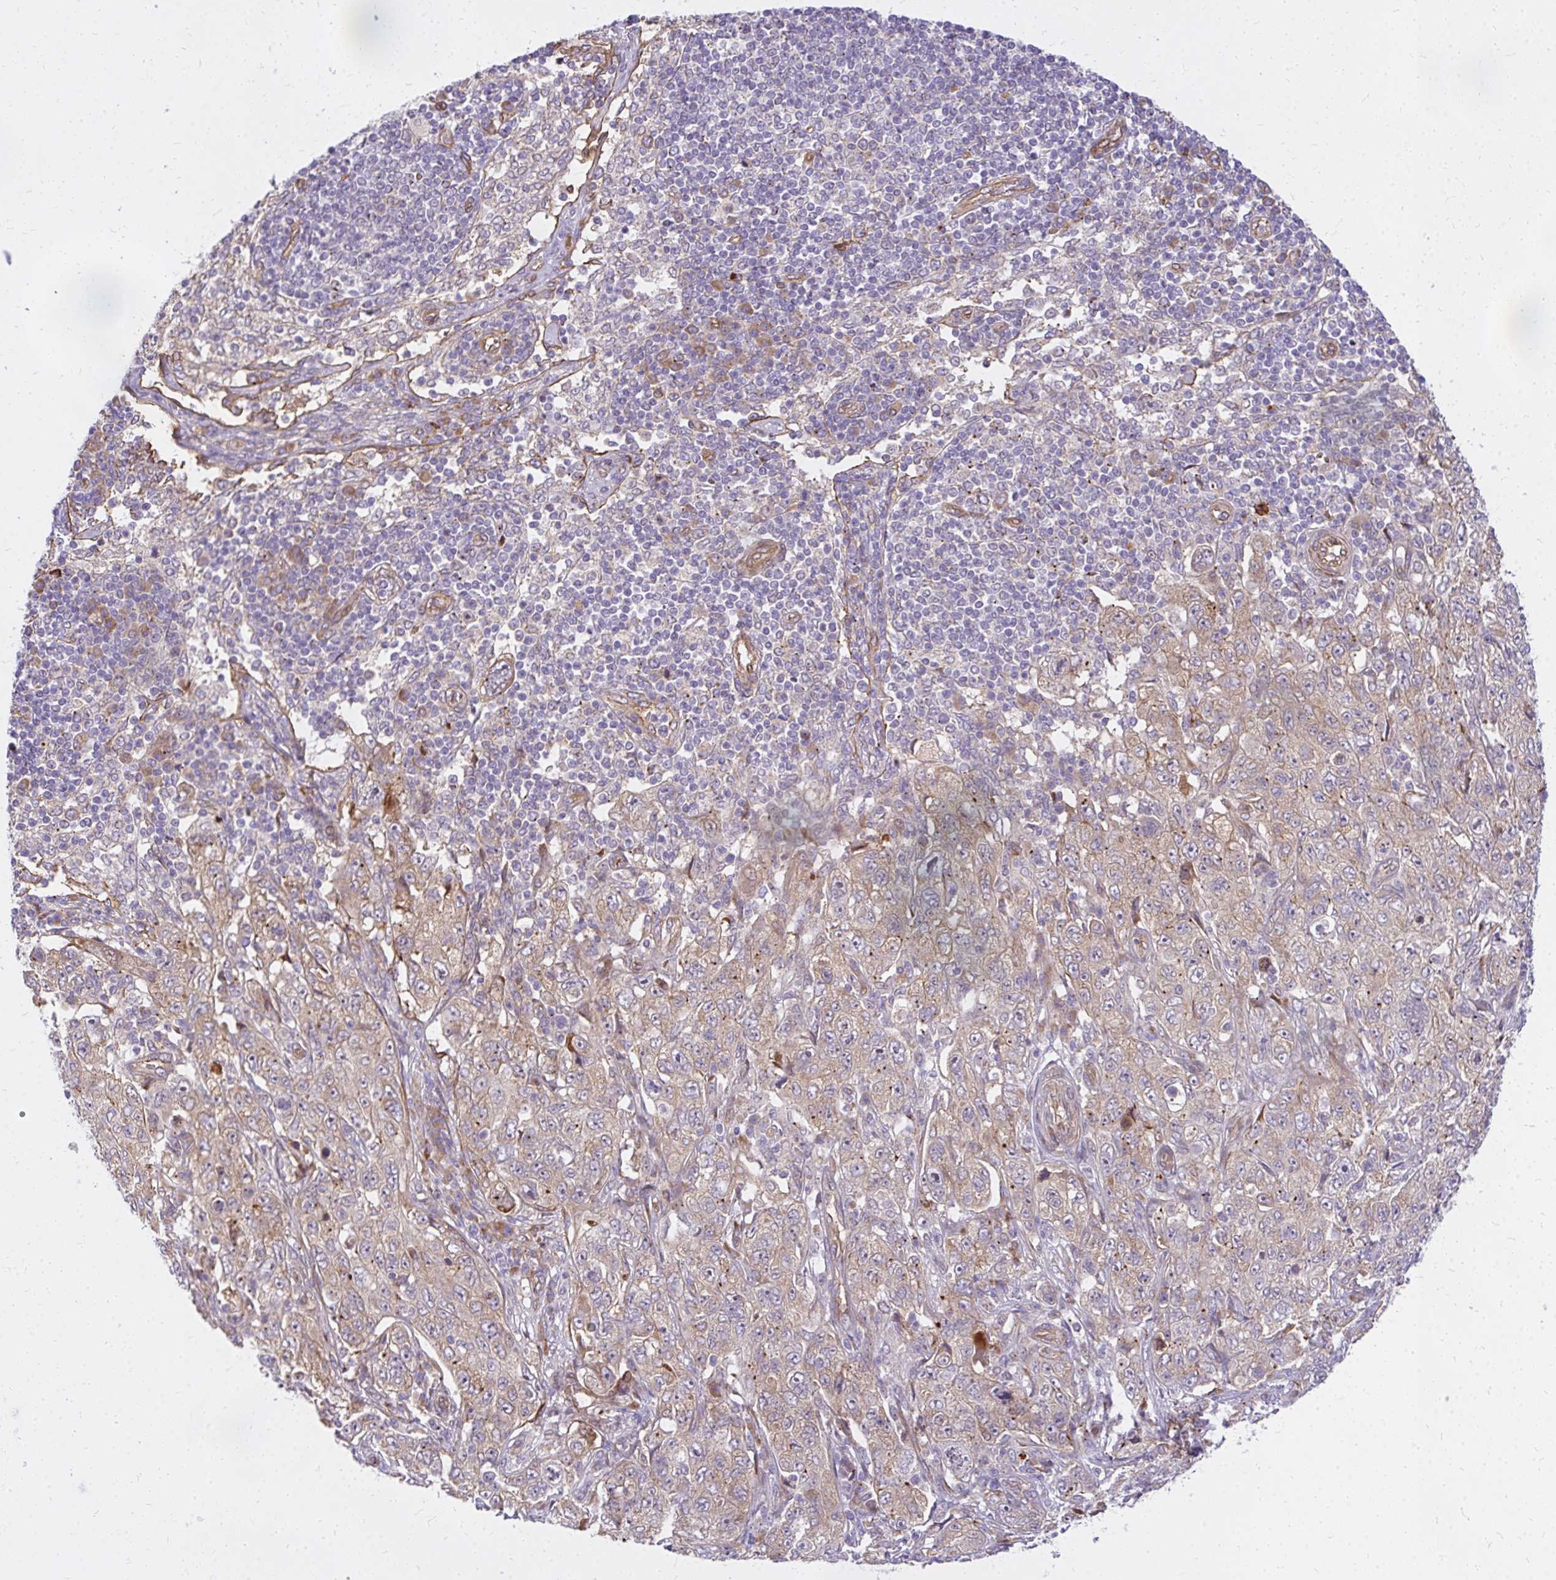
{"staining": {"intensity": "weak", "quantity": ">75%", "location": "cytoplasmic/membranous"}, "tissue": "pancreatic cancer", "cell_type": "Tumor cells", "image_type": "cancer", "snomed": [{"axis": "morphology", "description": "Adenocarcinoma, NOS"}, {"axis": "topography", "description": "Pancreas"}], "caption": "High-magnification brightfield microscopy of adenocarcinoma (pancreatic) stained with DAB (3,3'-diaminobenzidine) (brown) and counterstained with hematoxylin (blue). tumor cells exhibit weak cytoplasmic/membranous expression is identified in about>75% of cells.", "gene": "RSKR", "patient": {"sex": "male", "age": 68}}